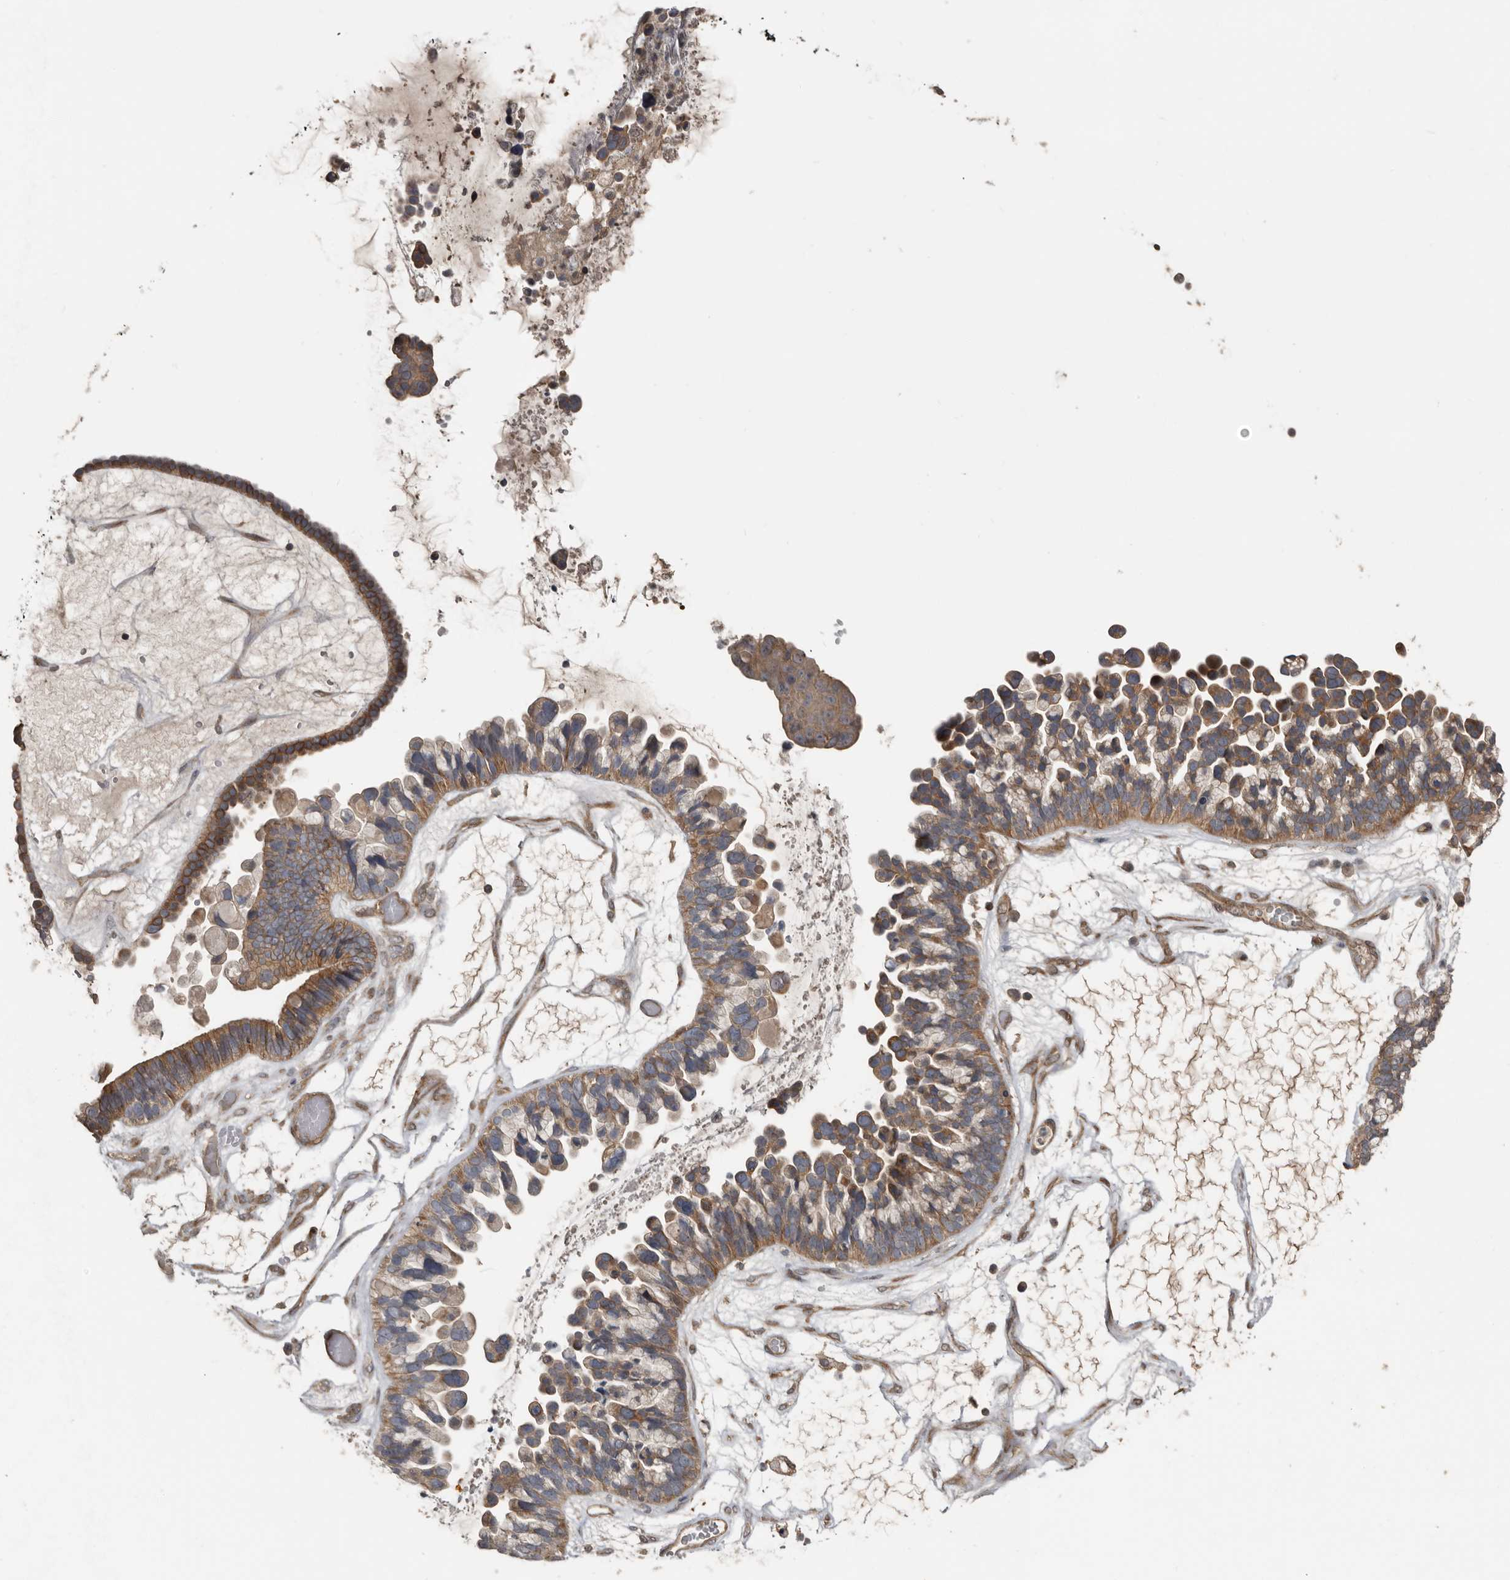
{"staining": {"intensity": "moderate", "quantity": ">75%", "location": "cytoplasmic/membranous"}, "tissue": "ovarian cancer", "cell_type": "Tumor cells", "image_type": "cancer", "snomed": [{"axis": "morphology", "description": "Cystadenocarcinoma, serous, NOS"}, {"axis": "topography", "description": "Ovary"}], "caption": "Protein analysis of ovarian cancer (serous cystadenocarcinoma) tissue displays moderate cytoplasmic/membranous expression in approximately >75% of tumor cells. The staining was performed using DAB (3,3'-diaminobenzidine) to visualize the protein expression in brown, while the nuclei were stained in blue with hematoxylin (Magnification: 20x).", "gene": "EXOC3L1", "patient": {"sex": "female", "age": 56}}